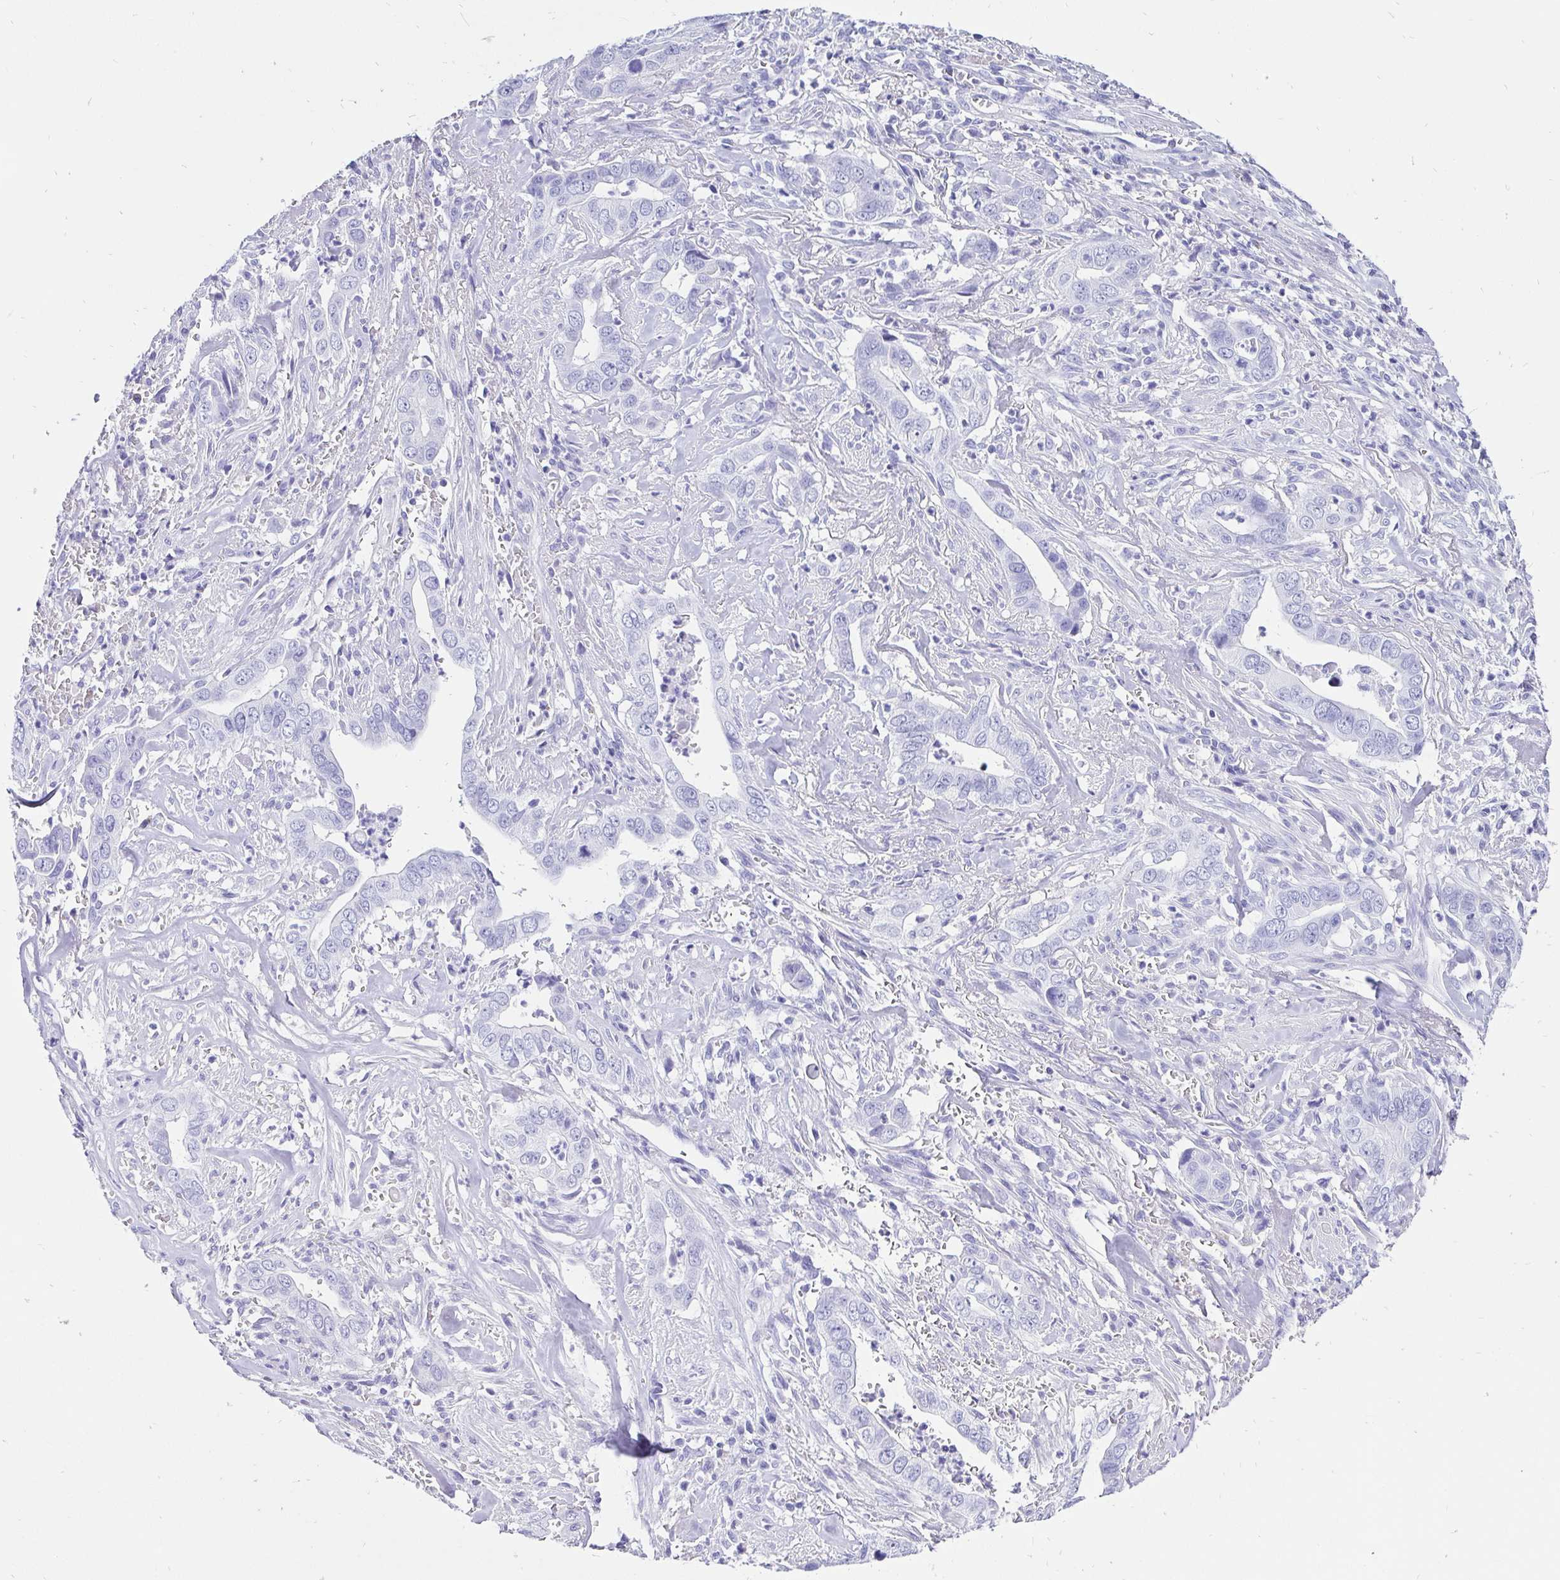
{"staining": {"intensity": "negative", "quantity": "none", "location": "none"}, "tissue": "liver cancer", "cell_type": "Tumor cells", "image_type": "cancer", "snomed": [{"axis": "morphology", "description": "Cholangiocarcinoma"}, {"axis": "topography", "description": "Liver"}], "caption": "IHC image of human liver cholangiocarcinoma stained for a protein (brown), which demonstrates no expression in tumor cells. Brightfield microscopy of immunohistochemistry (IHC) stained with DAB (3,3'-diaminobenzidine) (brown) and hematoxylin (blue), captured at high magnification.", "gene": "KRT13", "patient": {"sex": "female", "age": 79}}